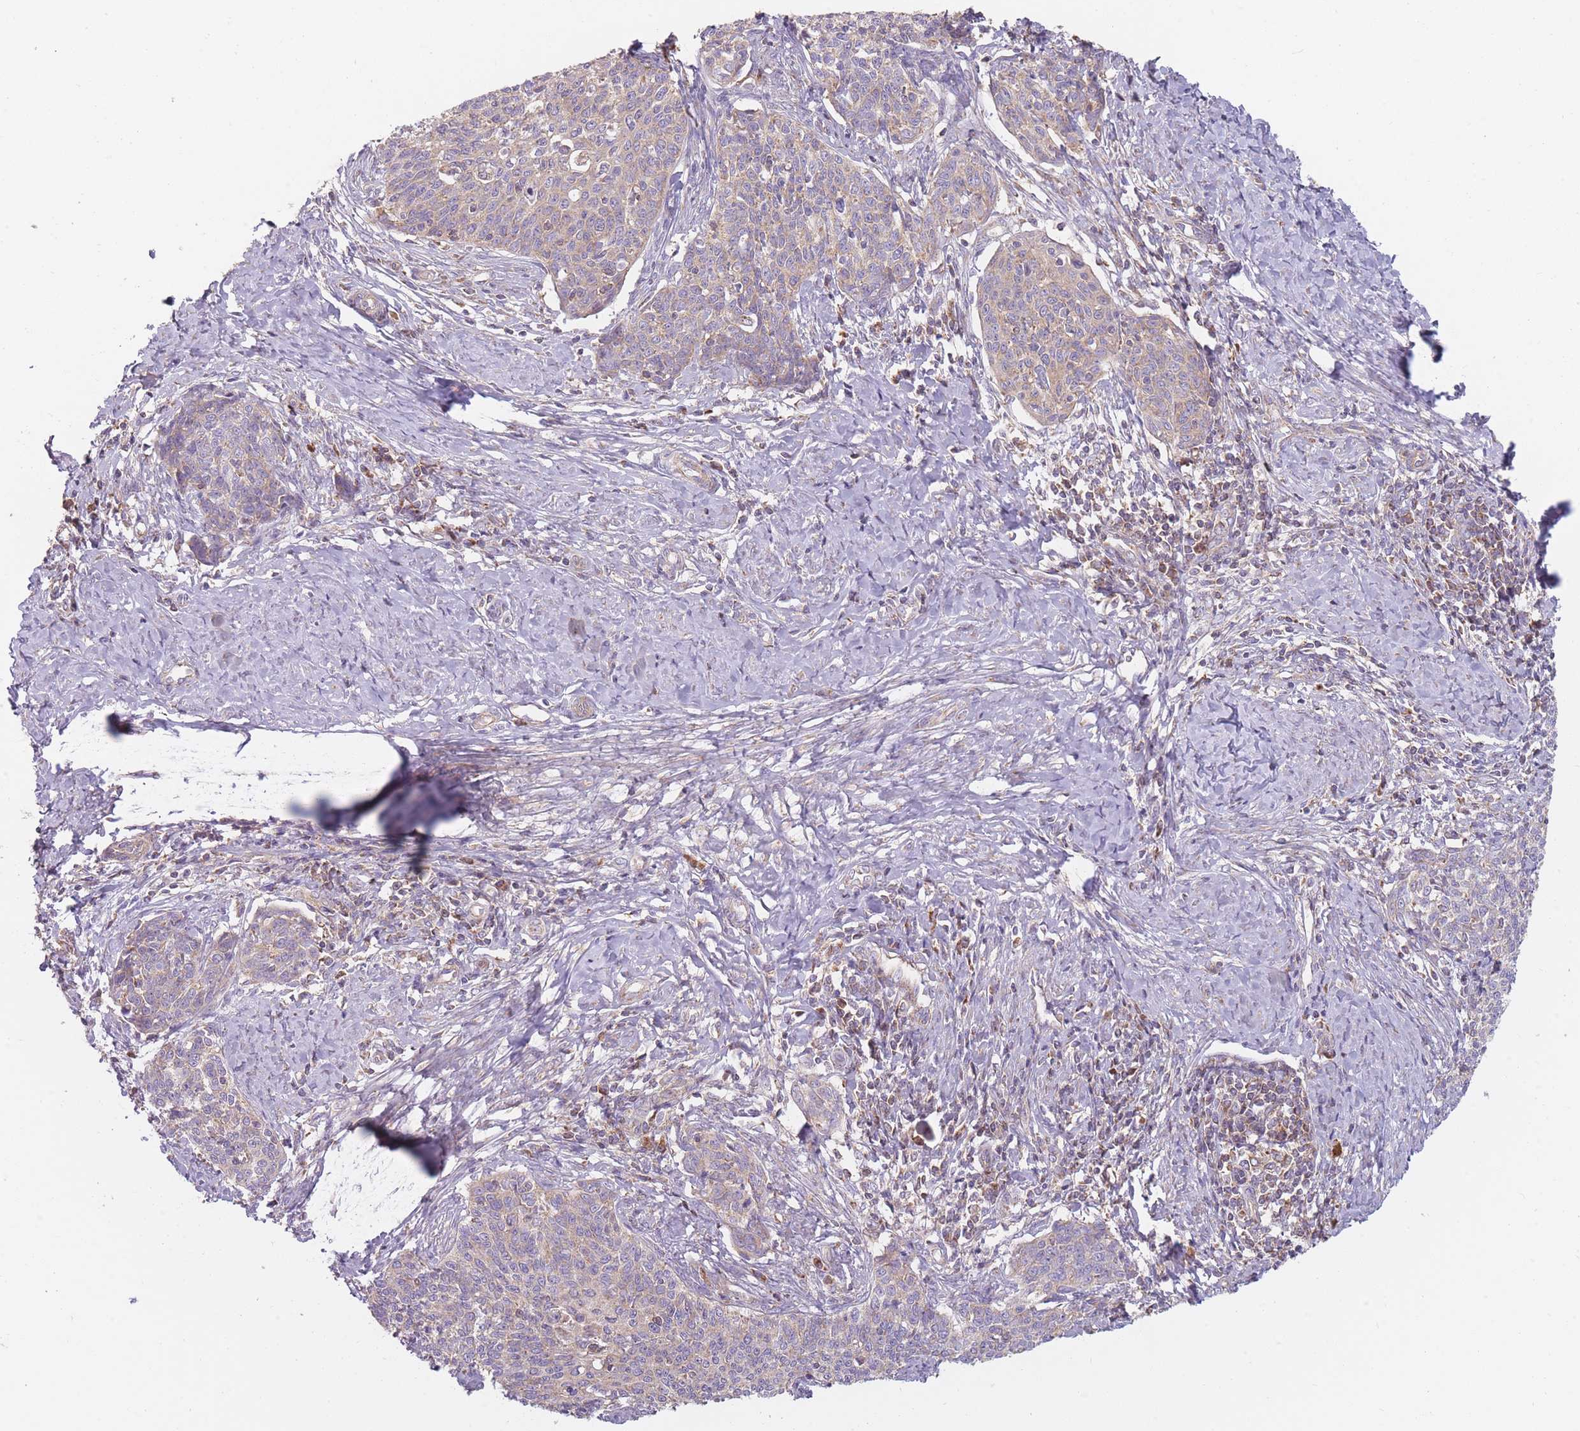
{"staining": {"intensity": "moderate", "quantity": "25%-75%", "location": "cytoplasmic/membranous"}, "tissue": "cervical cancer", "cell_type": "Tumor cells", "image_type": "cancer", "snomed": [{"axis": "morphology", "description": "Squamous cell carcinoma, NOS"}, {"axis": "topography", "description": "Cervix"}], "caption": "About 25%-75% of tumor cells in cervical cancer display moderate cytoplasmic/membranous protein staining as visualized by brown immunohistochemical staining.", "gene": "NDUFA9", "patient": {"sex": "female", "age": 39}}